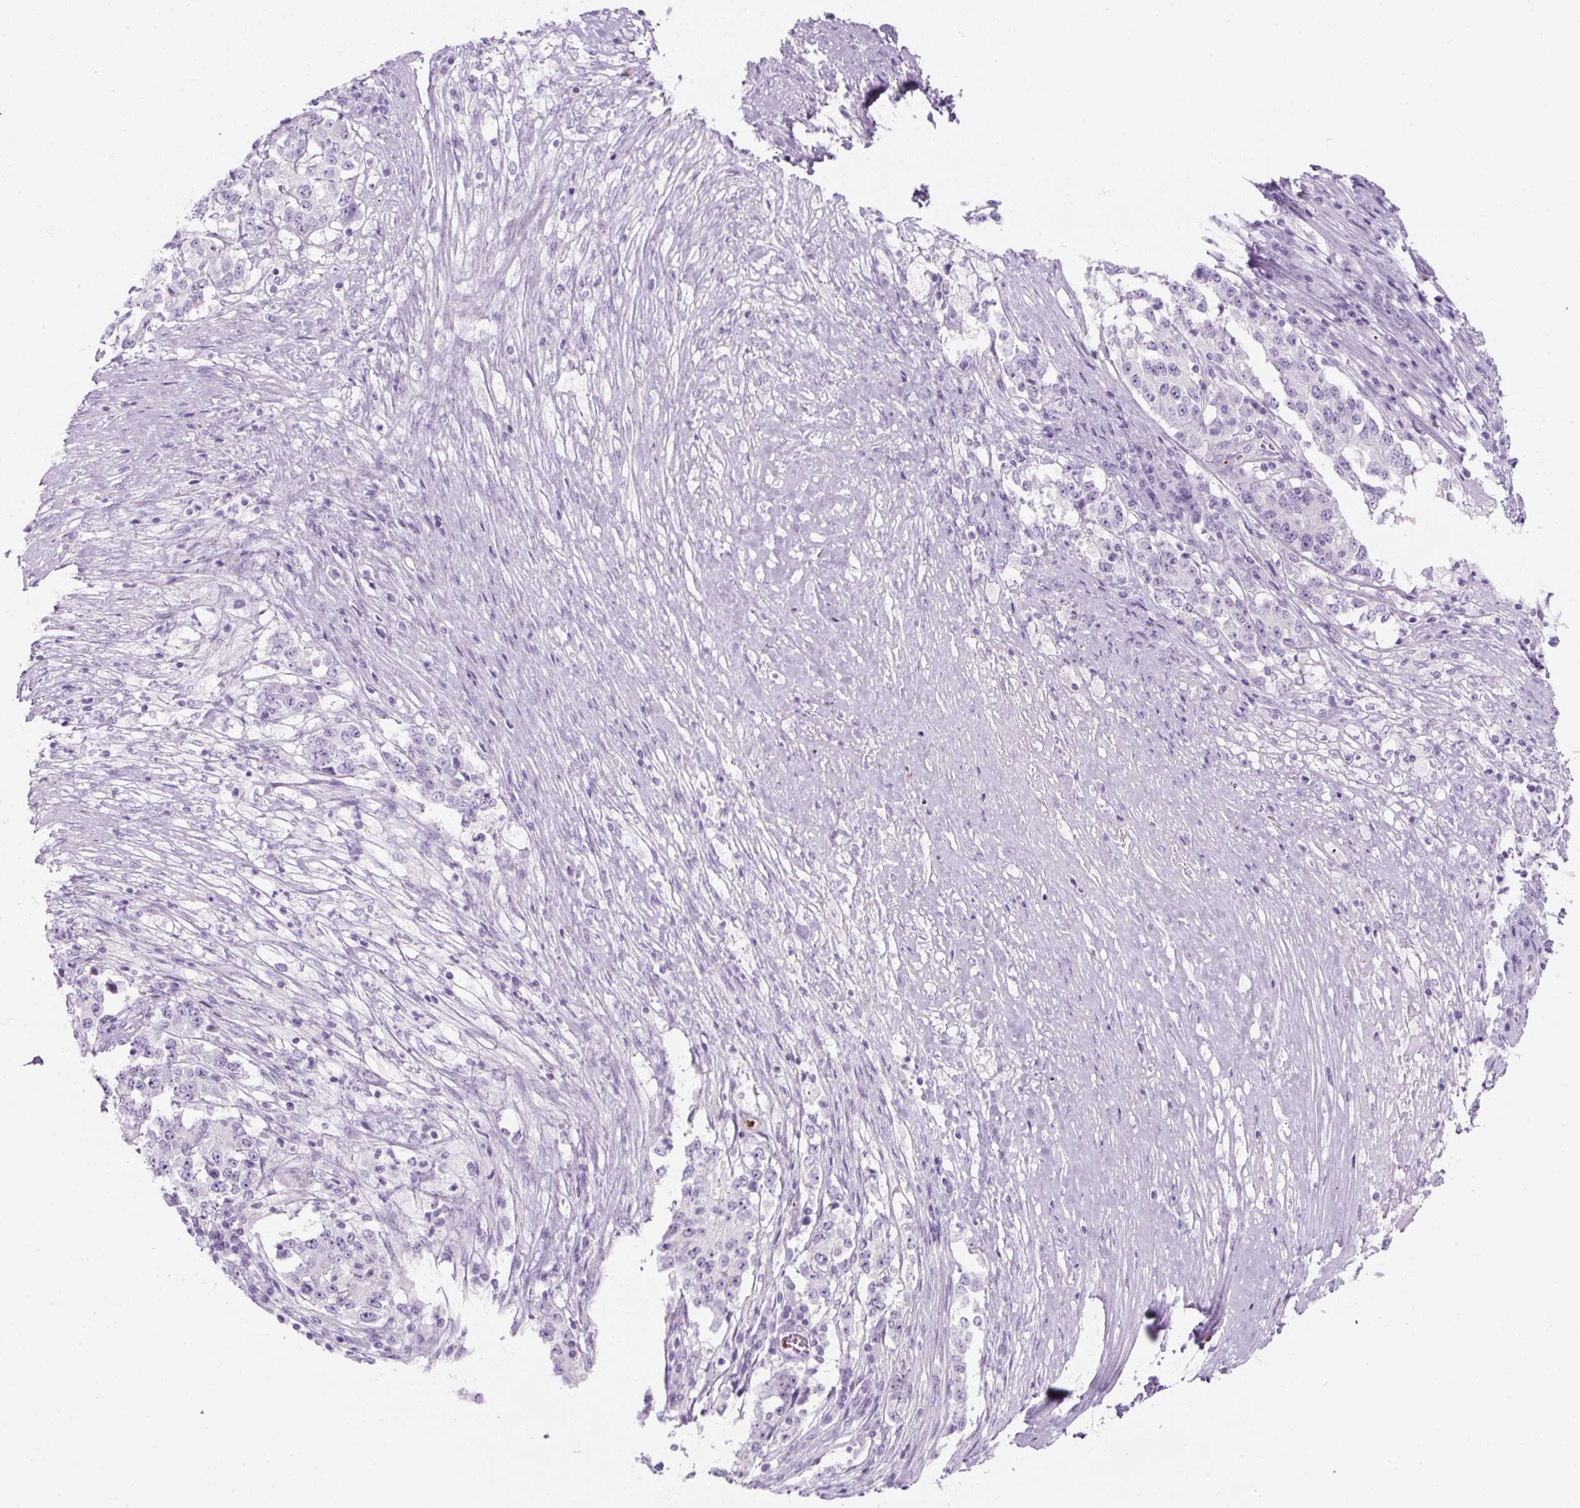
{"staining": {"intensity": "negative", "quantity": "none", "location": "none"}, "tissue": "stomach cancer", "cell_type": "Tumor cells", "image_type": "cancer", "snomed": [{"axis": "morphology", "description": "Adenocarcinoma, NOS"}, {"axis": "topography", "description": "Stomach"}], "caption": "Tumor cells are negative for brown protein staining in adenocarcinoma (stomach). The staining was performed using DAB to visualize the protein expression in brown, while the nuclei were stained in blue with hematoxylin (Magnification: 20x).", "gene": "PF4V1", "patient": {"sex": "male", "age": 59}}